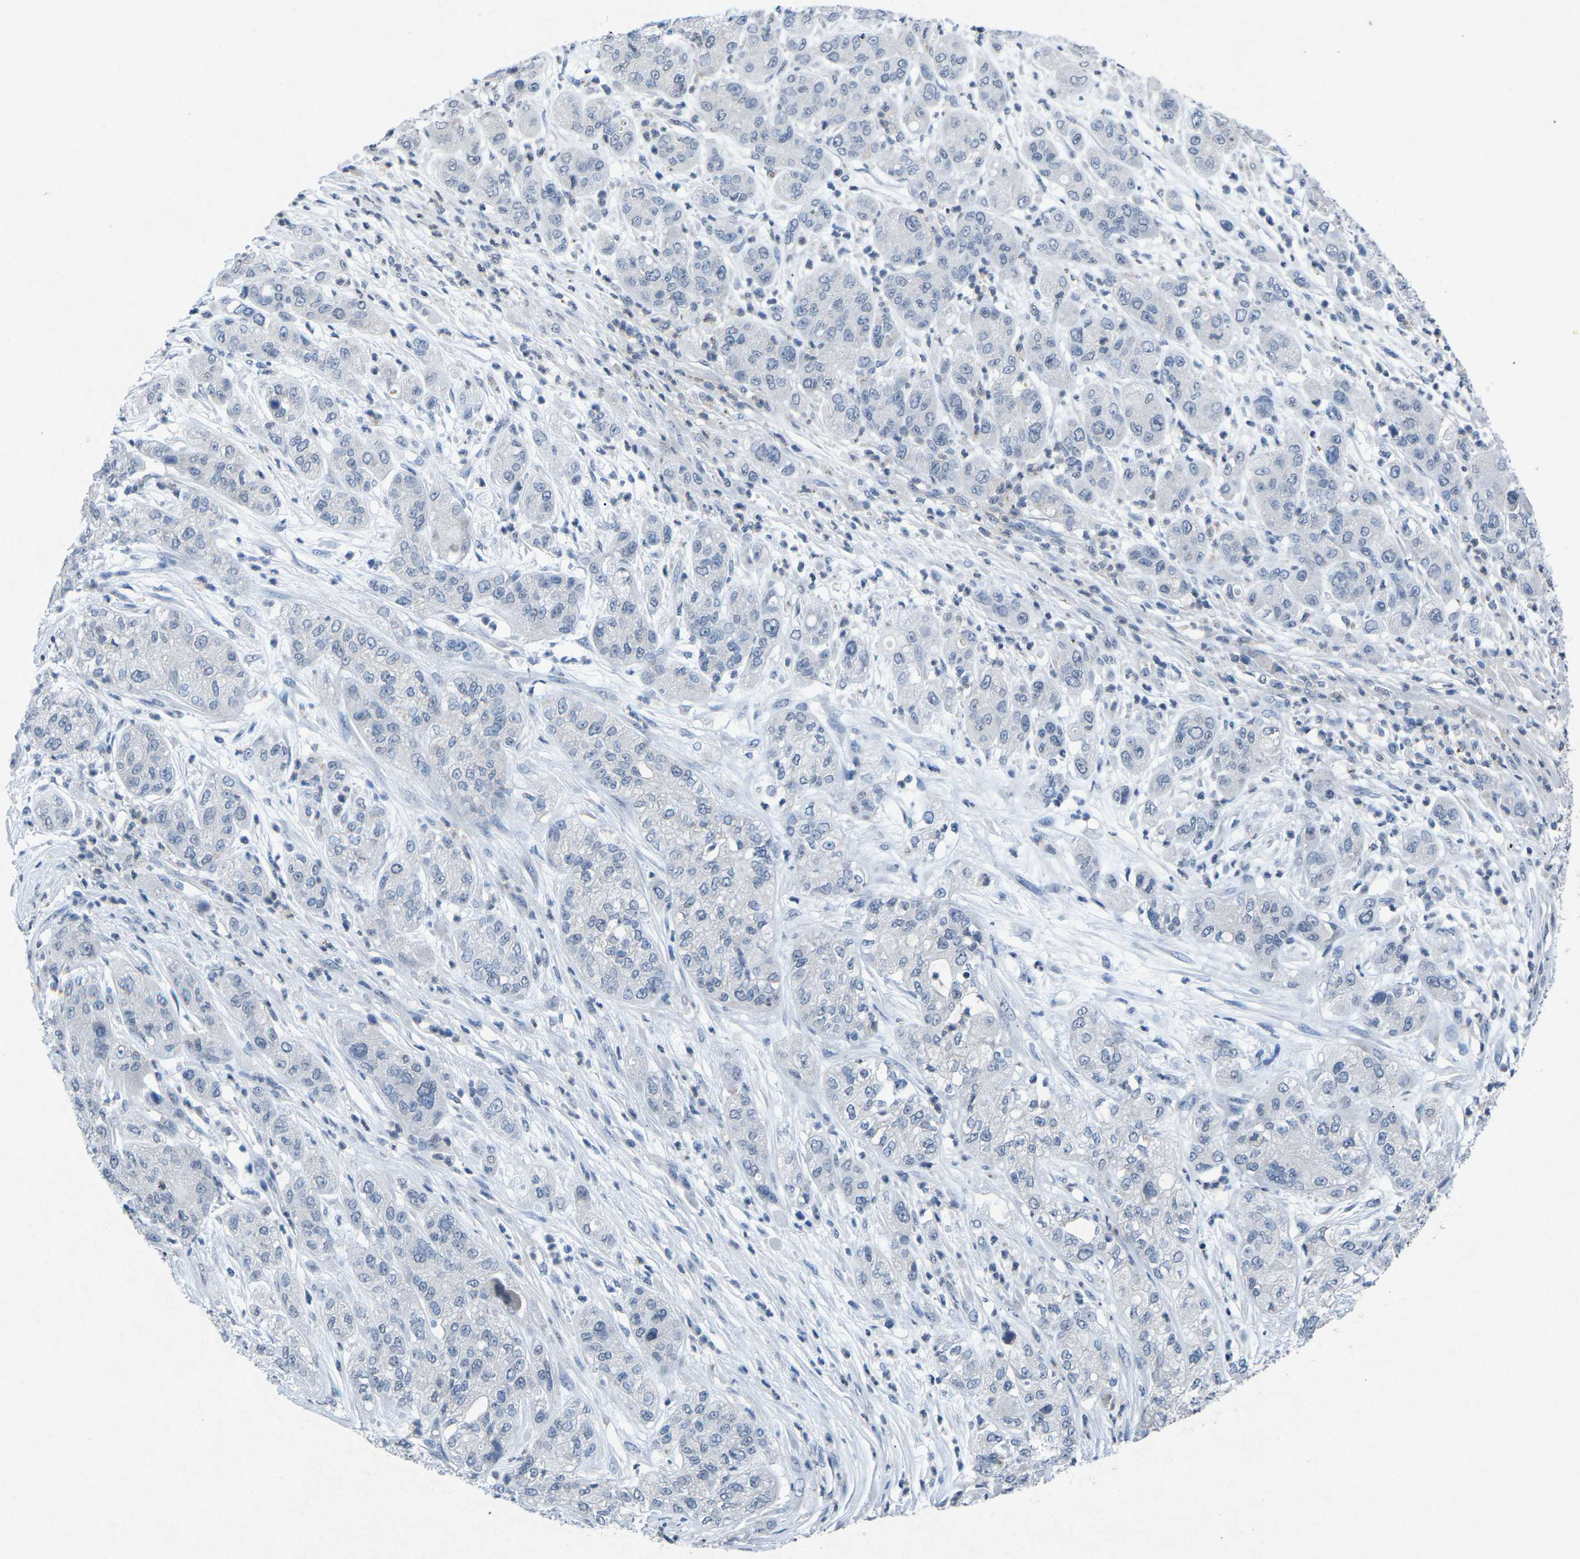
{"staining": {"intensity": "negative", "quantity": "none", "location": "none"}, "tissue": "pancreatic cancer", "cell_type": "Tumor cells", "image_type": "cancer", "snomed": [{"axis": "morphology", "description": "Adenocarcinoma, NOS"}, {"axis": "topography", "description": "Pancreas"}], "caption": "An image of human pancreatic adenocarcinoma is negative for staining in tumor cells.", "gene": "PLG", "patient": {"sex": "female", "age": 78}}